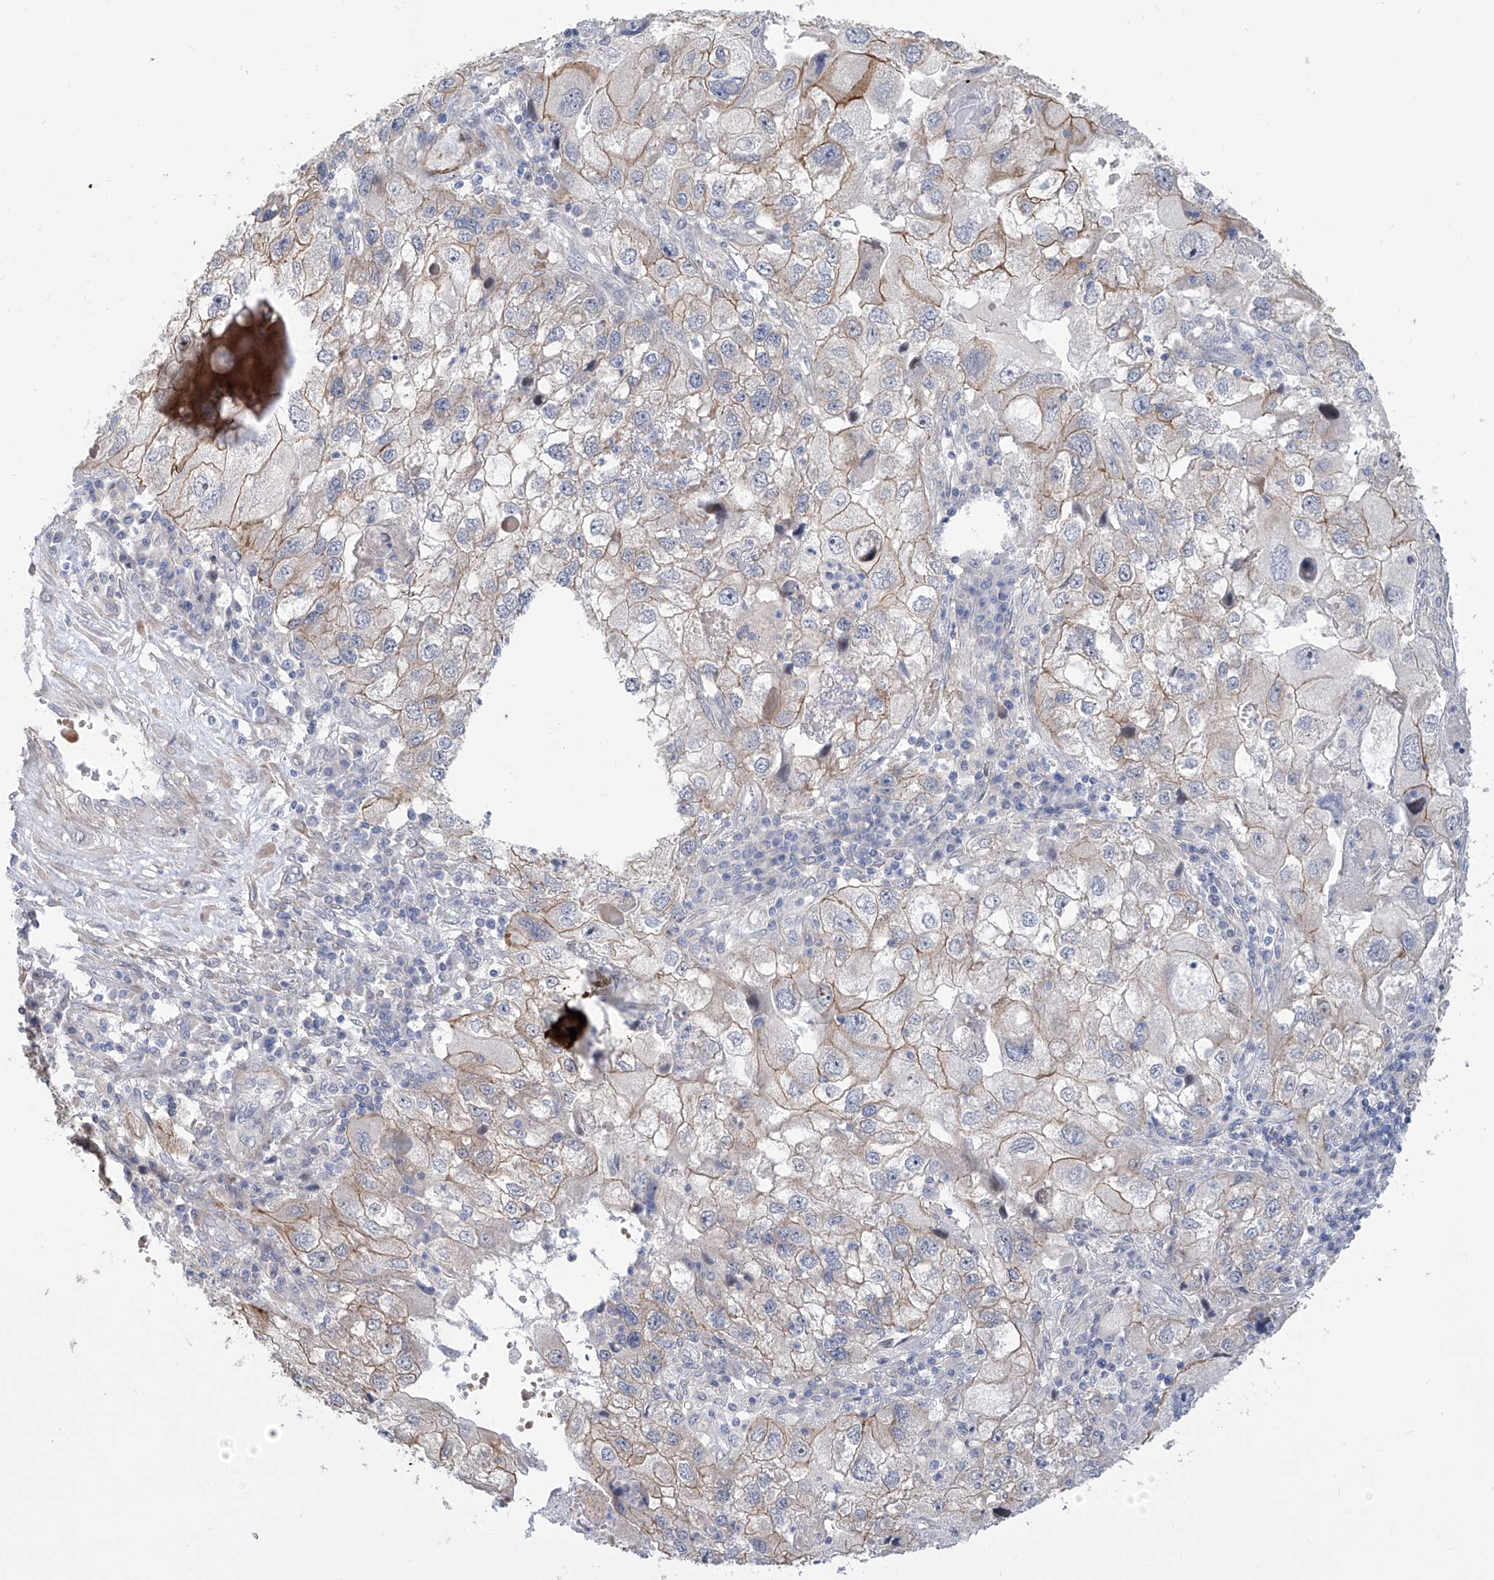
{"staining": {"intensity": "weak", "quantity": ">75%", "location": "cytoplasmic/membranous"}, "tissue": "endometrial cancer", "cell_type": "Tumor cells", "image_type": "cancer", "snomed": [{"axis": "morphology", "description": "Adenocarcinoma, NOS"}, {"axis": "topography", "description": "Endometrium"}], "caption": "Immunohistochemistry photomicrograph of neoplastic tissue: human endometrial cancer stained using immunohistochemistry shows low levels of weak protein expression localized specifically in the cytoplasmic/membranous of tumor cells, appearing as a cytoplasmic/membranous brown color.", "gene": "LRRC1", "patient": {"sex": "female", "age": 49}}